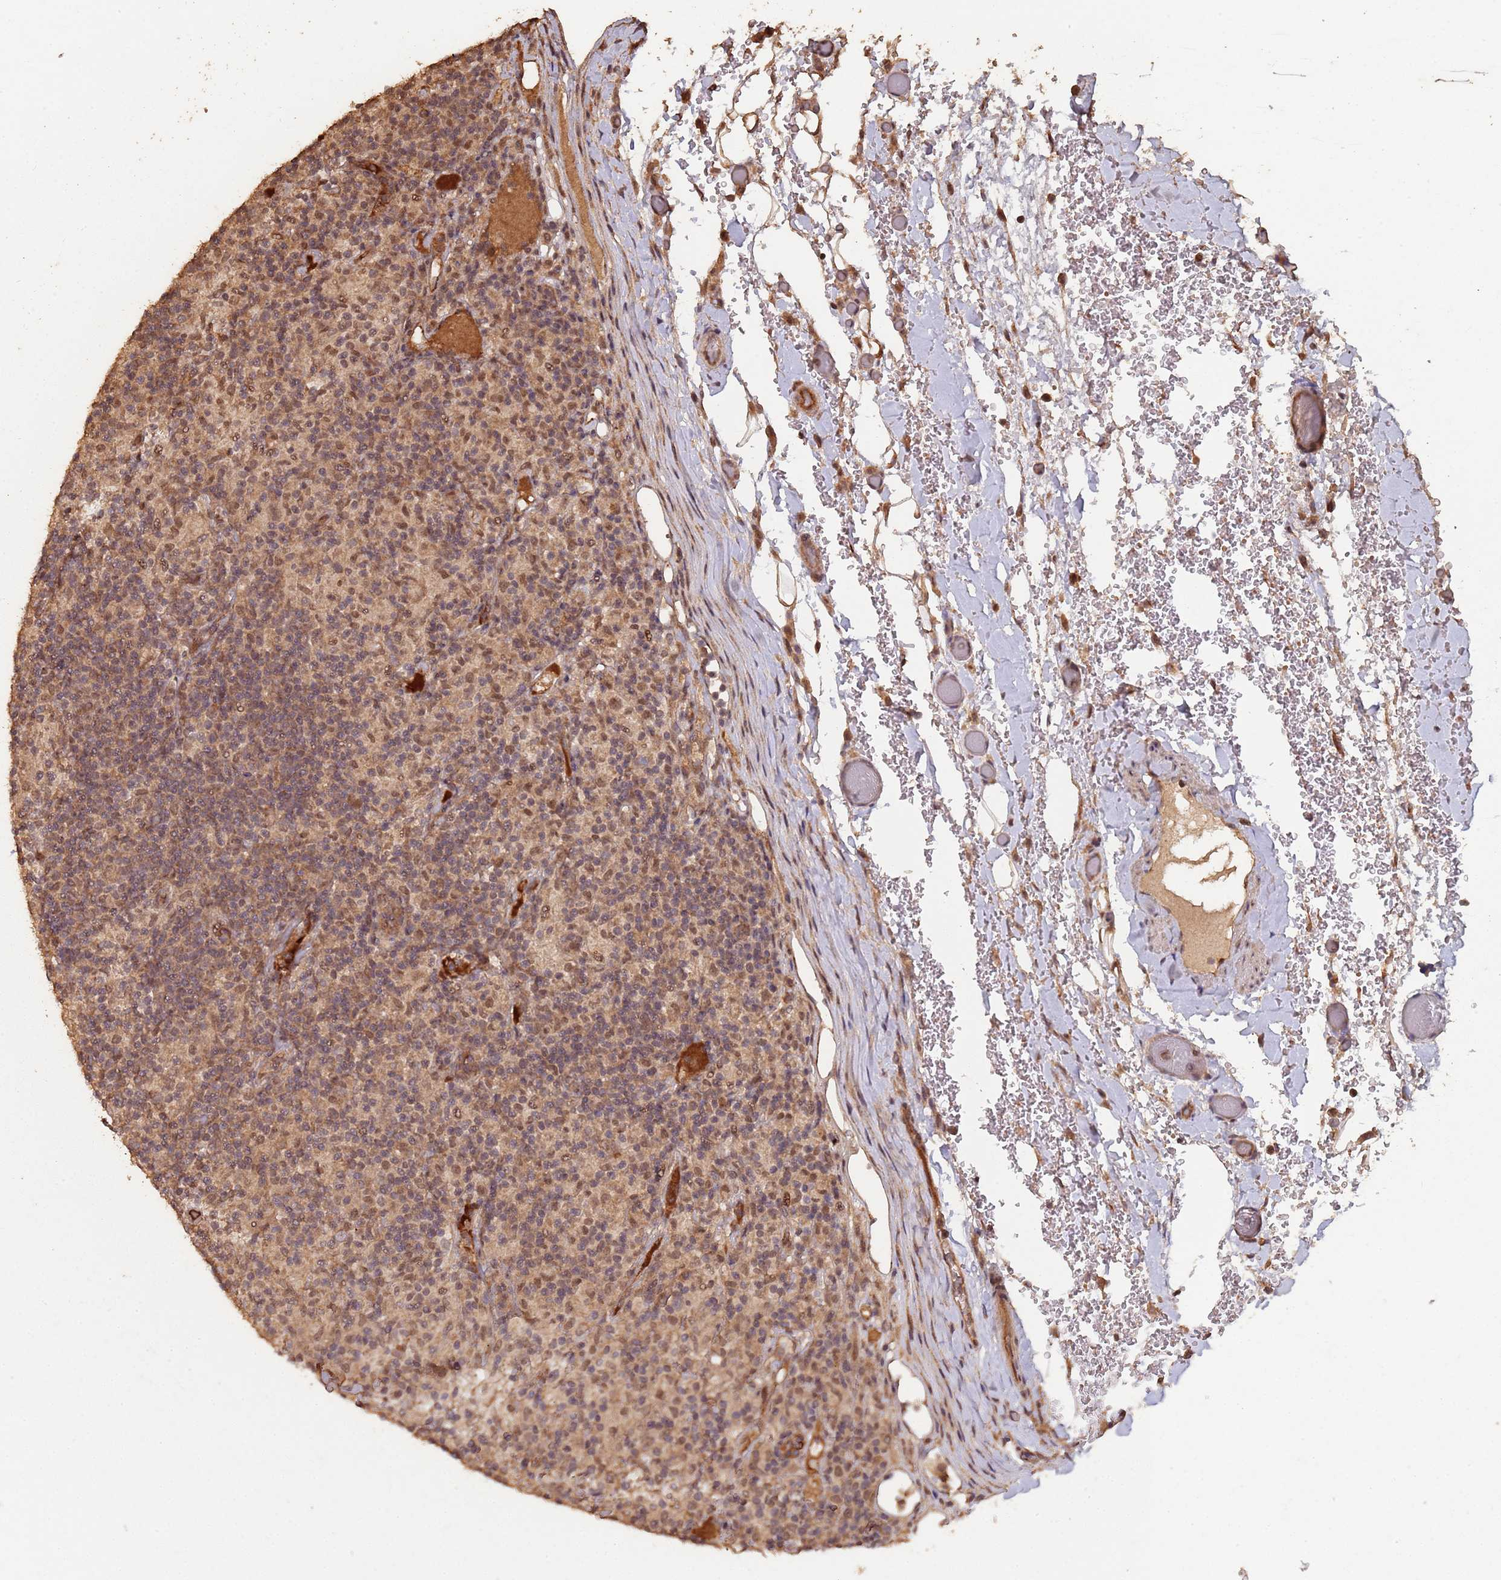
{"staining": {"intensity": "moderate", "quantity": ">75%", "location": "cytoplasmic/membranous,nuclear"}, "tissue": "lymphoma", "cell_type": "Tumor cells", "image_type": "cancer", "snomed": [{"axis": "morphology", "description": "Hodgkin's disease, NOS"}, {"axis": "topography", "description": "Lymph node"}], "caption": "Immunohistochemical staining of Hodgkin's disease reveals moderate cytoplasmic/membranous and nuclear protein staining in approximately >75% of tumor cells. (DAB (3,3'-diaminobenzidine) = brown stain, brightfield microscopy at high magnification).", "gene": "FRAT1", "patient": {"sex": "male", "age": 70}}